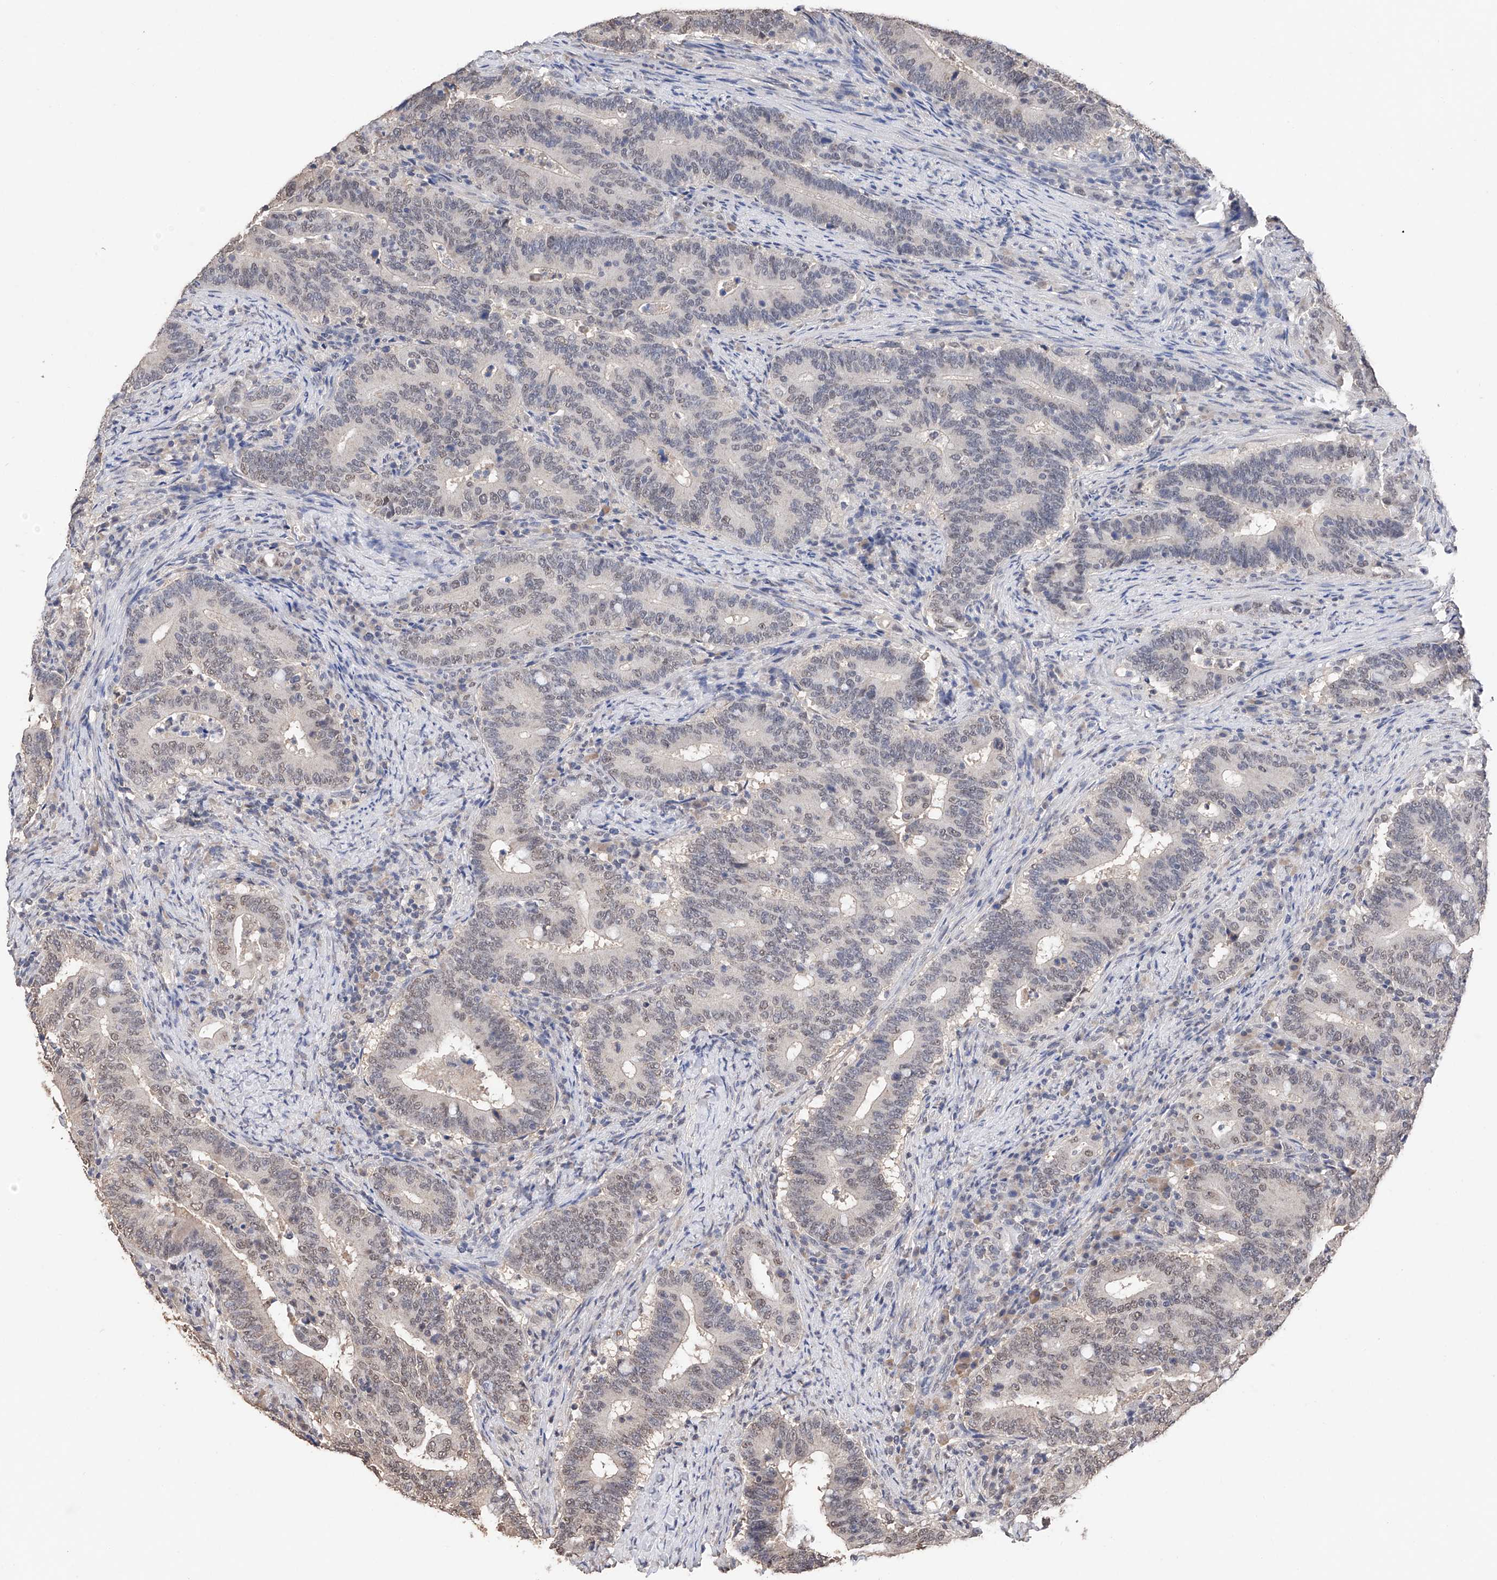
{"staining": {"intensity": "negative", "quantity": "none", "location": "none"}, "tissue": "colorectal cancer", "cell_type": "Tumor cells", "image_type": "cancer", "snomed": [{"axis": "morphology", "description": "Adenocarcinoma, NOS"}, {"axis": "topography", "description": "Colon"}], "caption": "Immunohistochemistry (IHC) photomicrograph of neoplastic tissue: colorectal cancer stained with DAB exhibits no significant protein staining in tumor cells.", "gene": "DMAP1", "patient": {"sex": "female", "age": 66}}